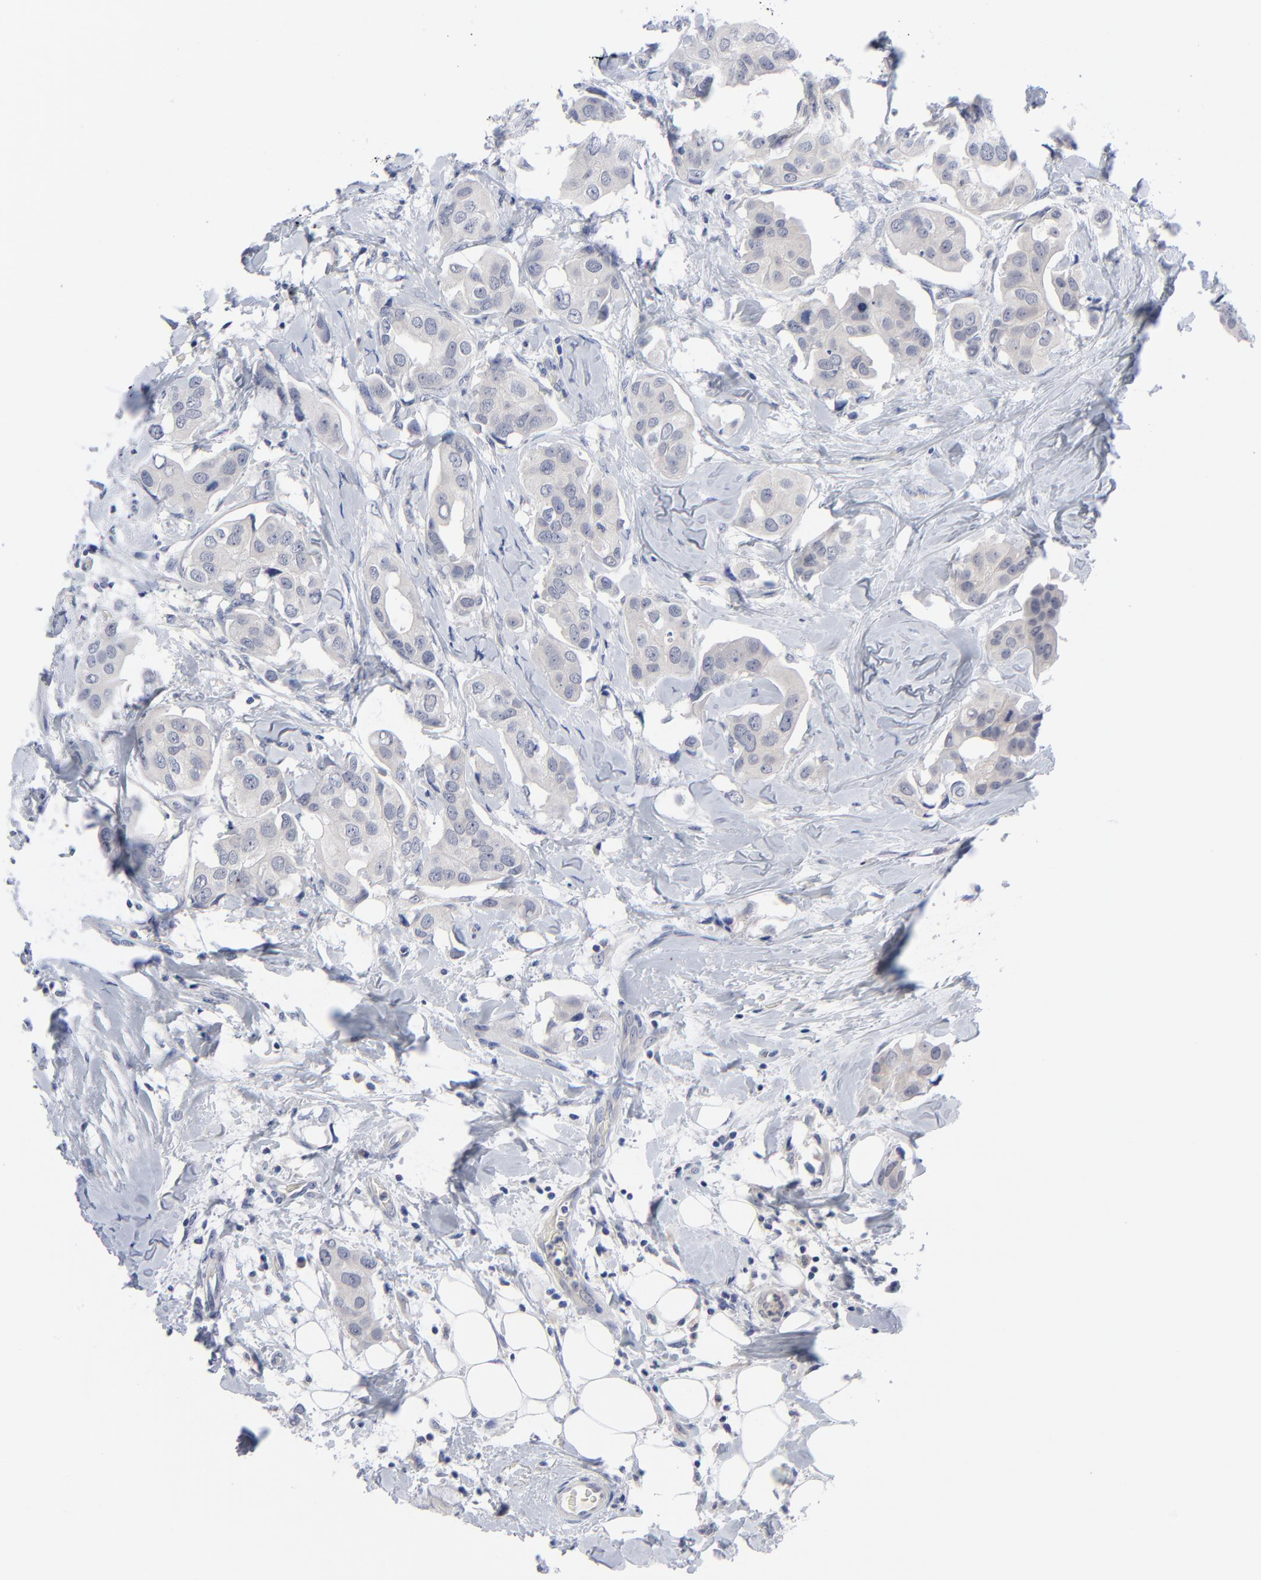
{"staining": {"intensity": "negative", "quantity": "none", "location": "none"}, "tissue": "breast cancer", "cell_type": "Tumor cells", "image_type": "cancer", "snomed": [{"axis": "morphology", "description": "Duct carcinoma"}, {"axis": "topography", "description": "Breast"}], "caption": "The image reveals no staining of tumor cells in intraductal carcinoma (breast).", "gene": "CLEC4G", "patient": {"sex": "female", "age": 40}}